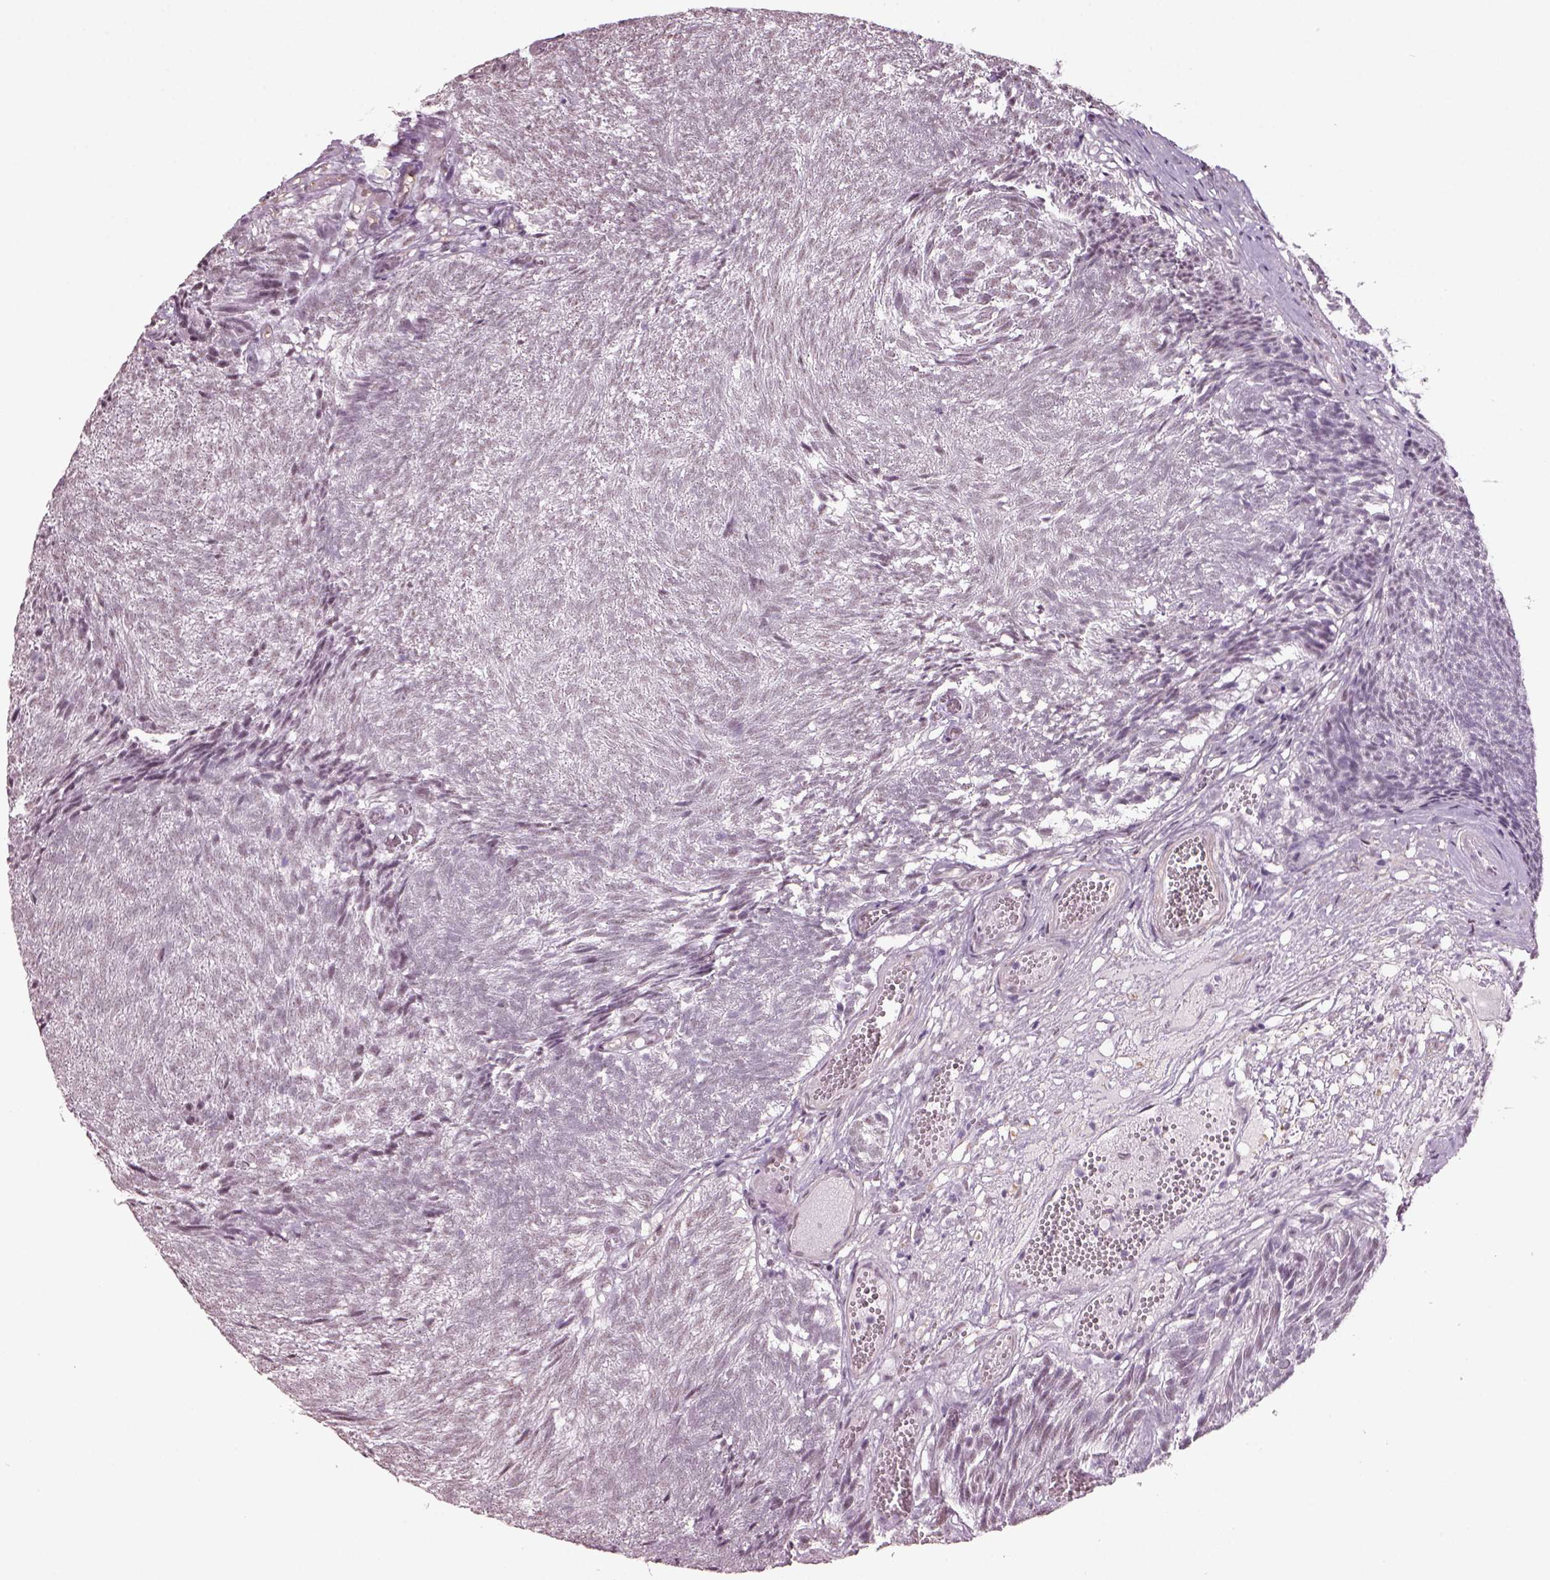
{"staining": {"intensity": "negative", "quantity": "none", "location": "none"}, "tissue": "urothelial cancer", "cell_type": "Tumor cells", "image_type": "cancer", "snomed": [{"axis": "morphology", "description": "Urothelial carcinoma, Low grade"}, {"axis": "topography", "description": "Urinary bladder"}], "caption": "IHC image of neoplastic tissue: low-grade urothelial carcinoma stained with DAB (3,3'-diaminobenzidine) shows no significant protein expression in tumor cells. (IHC, brightfield microscopy, high magnification).", "gene": "NAT8", "patient": {"sex": "male", "age": 77}}